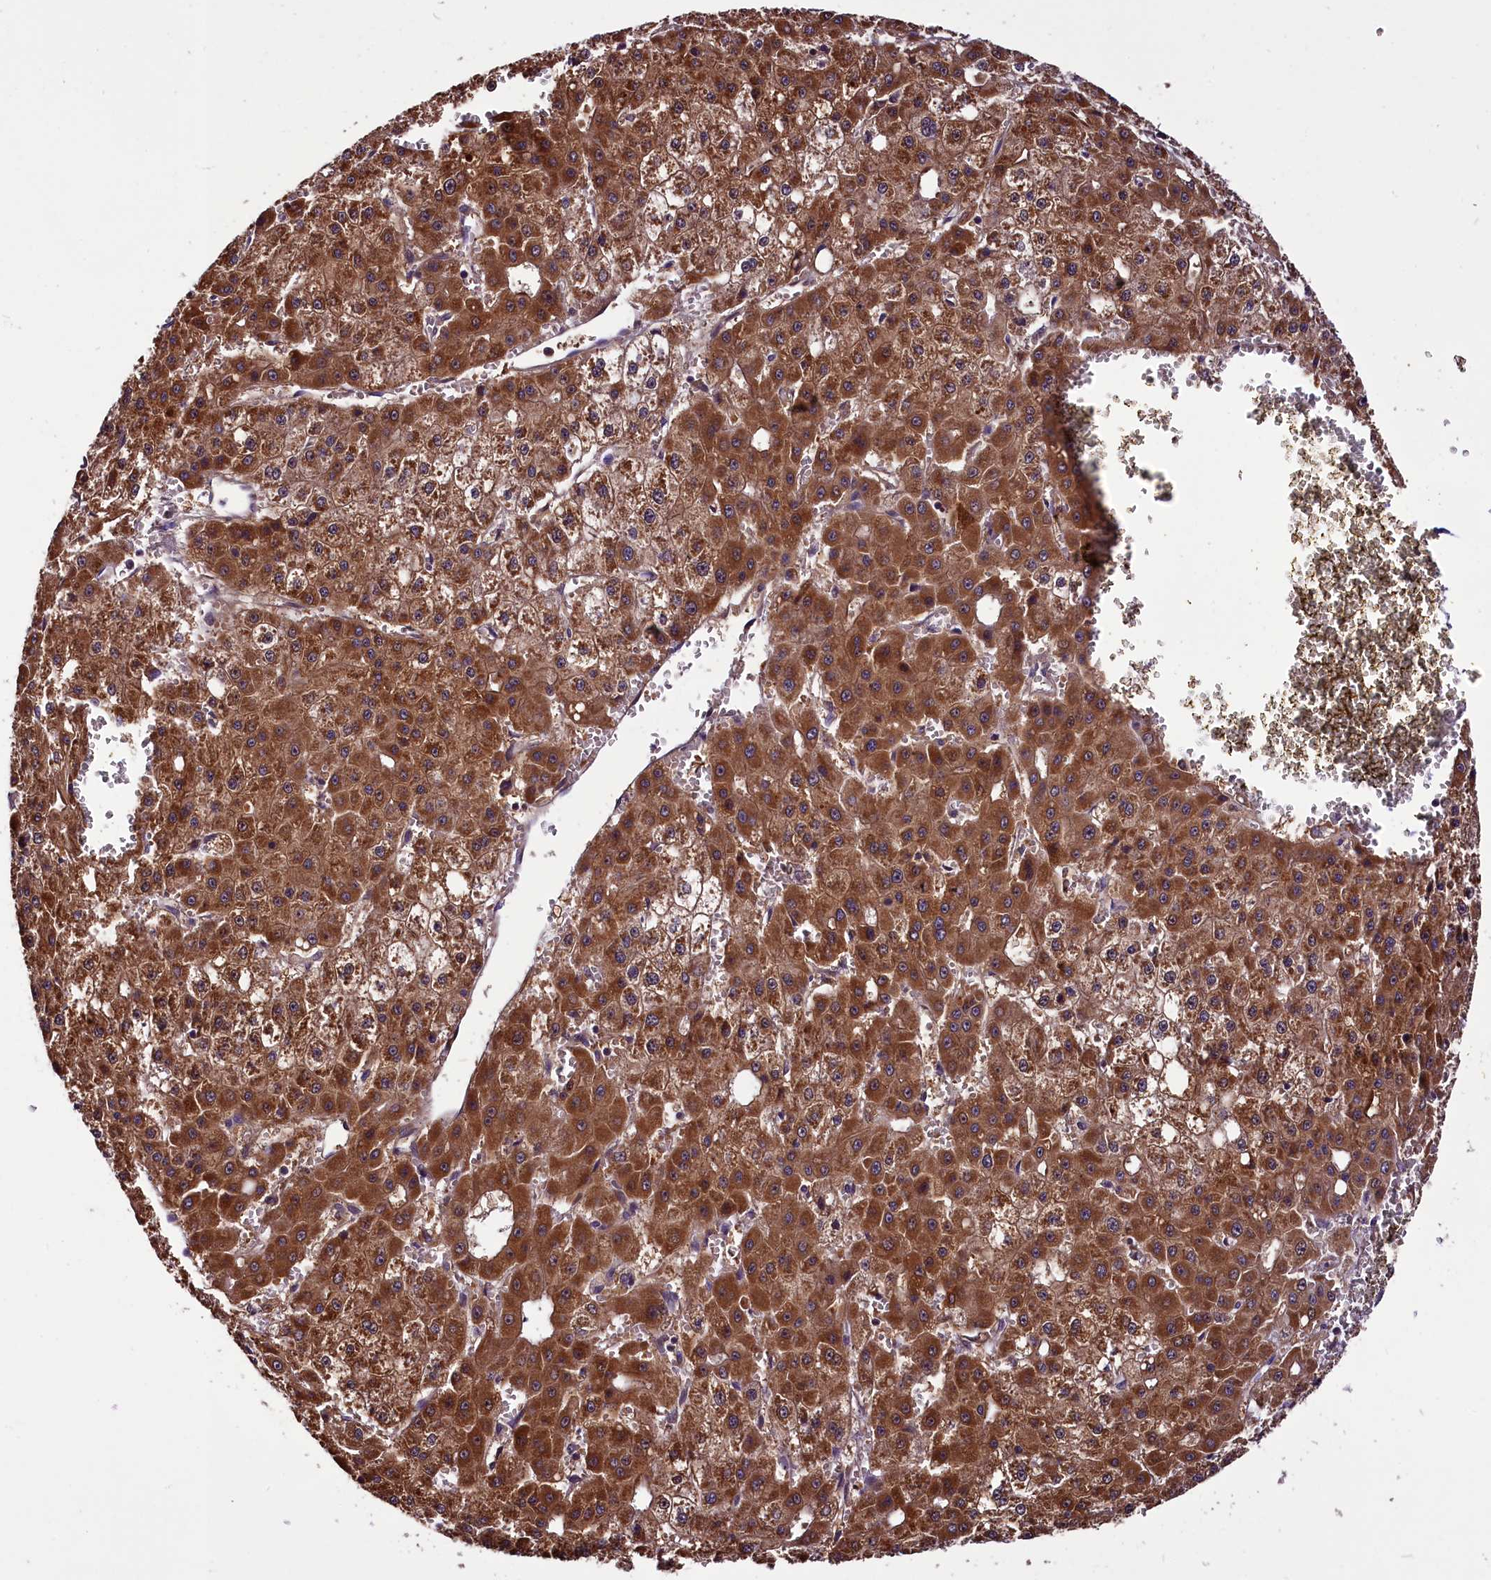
{"staining": {"intensity": "strong", "quantity": ">75%", "location": "cytoplasmic/membranous"}, "tissue": "liver cancer", "cell_type": "Tumor cells", "image_type": "cancer", "snomed": [{"axis": "morphology", "description": "Carcinoma, Hepatocellular, NOS"}, {"axis": "topography", "description": "Liver"}], "caption": "This is an image of immunohistochemistry (IHC) staining of liver cancer, which shows strong staining in the cytoplasmic/membranous of tumor cells.", "gene": "RPUSD2", "patient": {"sex": "male", "age": 47}}